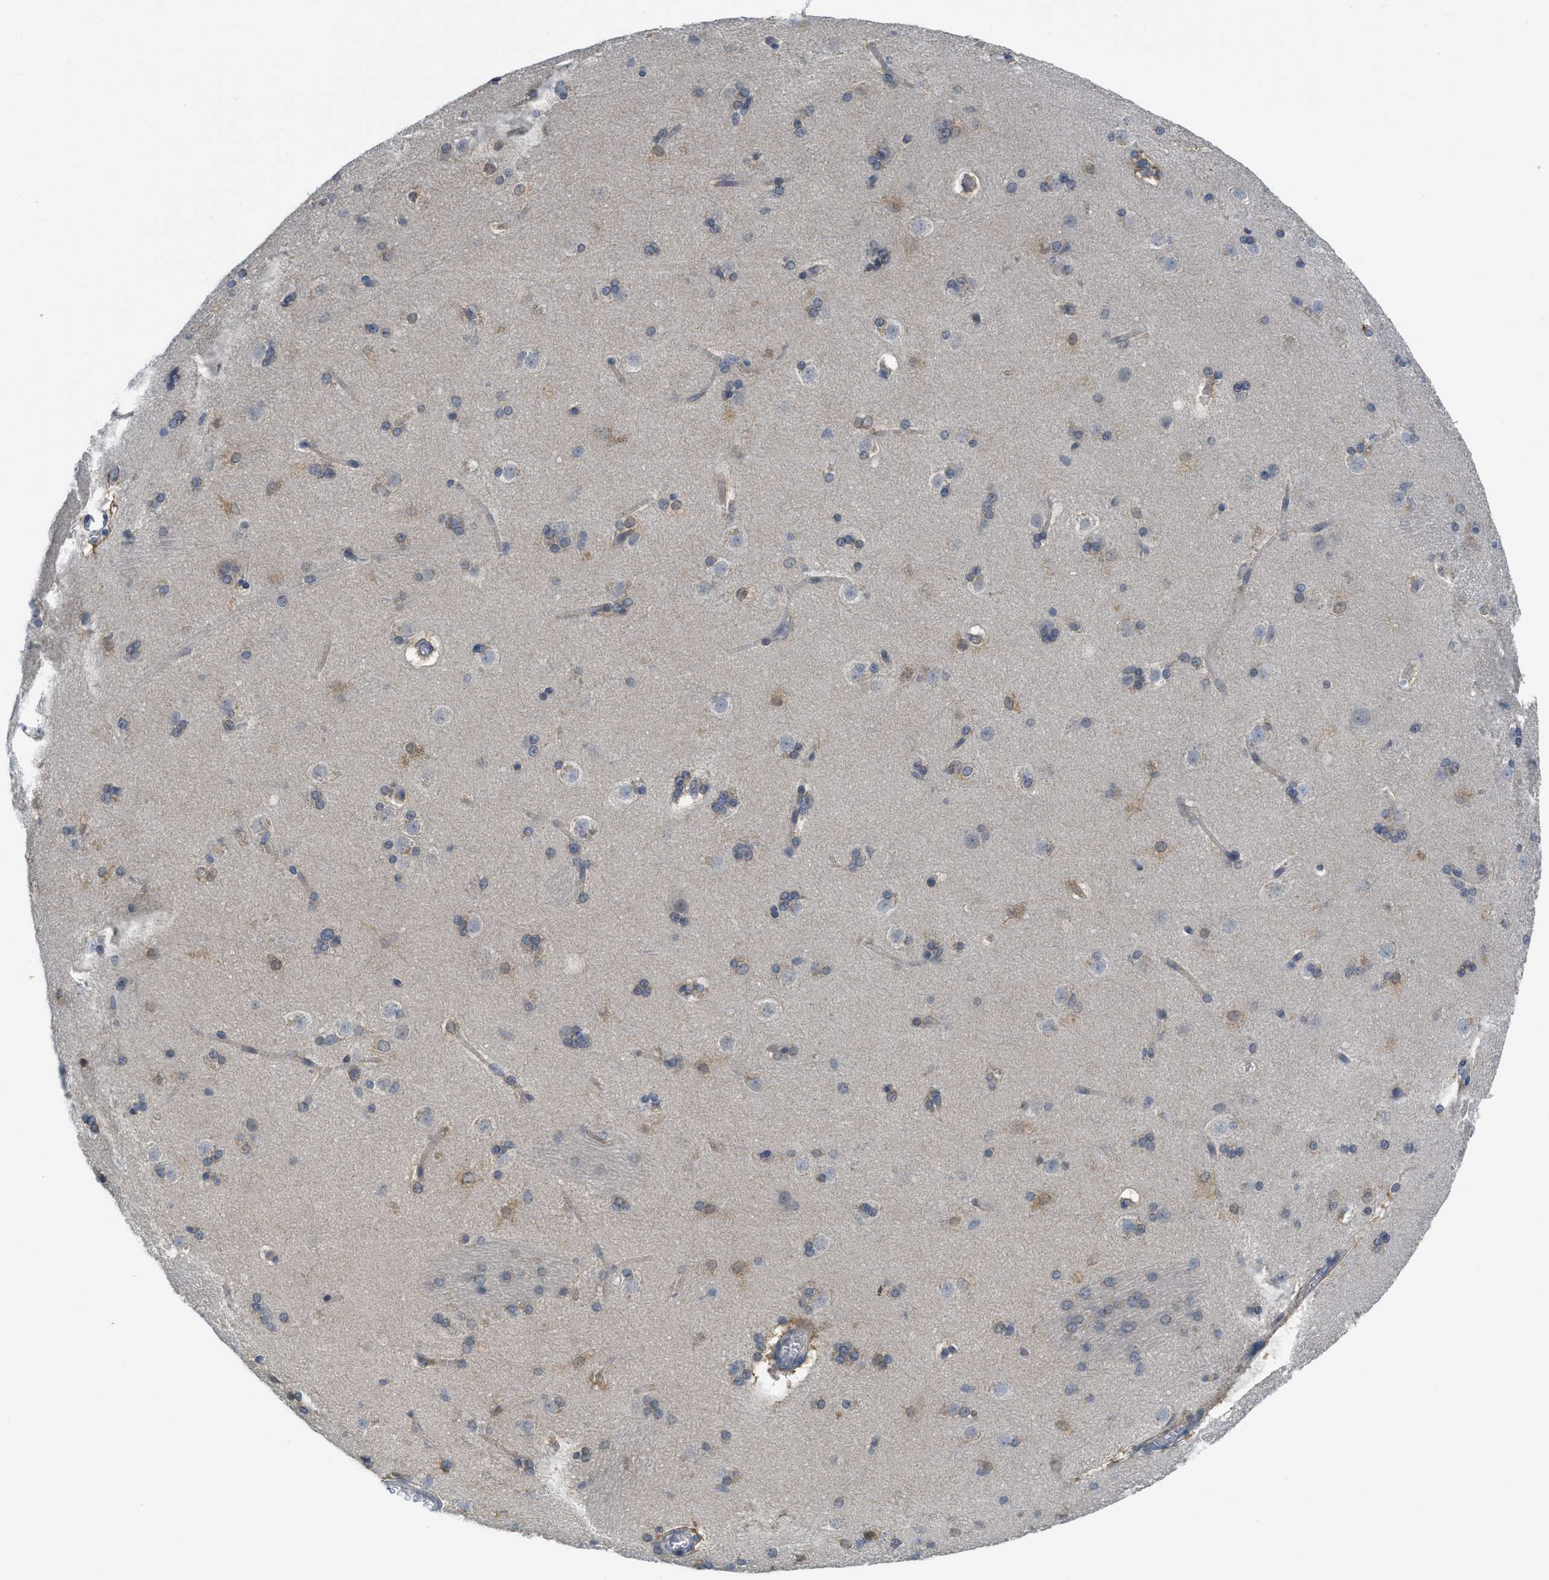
{"staining": {"intensity": "weak", "quantity": "<25%", "location": "cytoplasmic/membranous"}, "tissue": "caudate", "cell_type": "Glial cells", "image_type": "normal", "snomed": [{"axis": "morphology", "description": "Normal tissue, NOS"}, {"axis": "topography", "description": "Lateral ventricle wall"}], "caption": "Benign caudate was stained to show a protein in brown. There is no significant expression in glial cells. (DAB (3,3'-diaminobenzidine) immunohistochemistry with hematoxylin counter stain).", "gene": "TNFAIP1", "patient": {"sex": "female", "age": 19}}